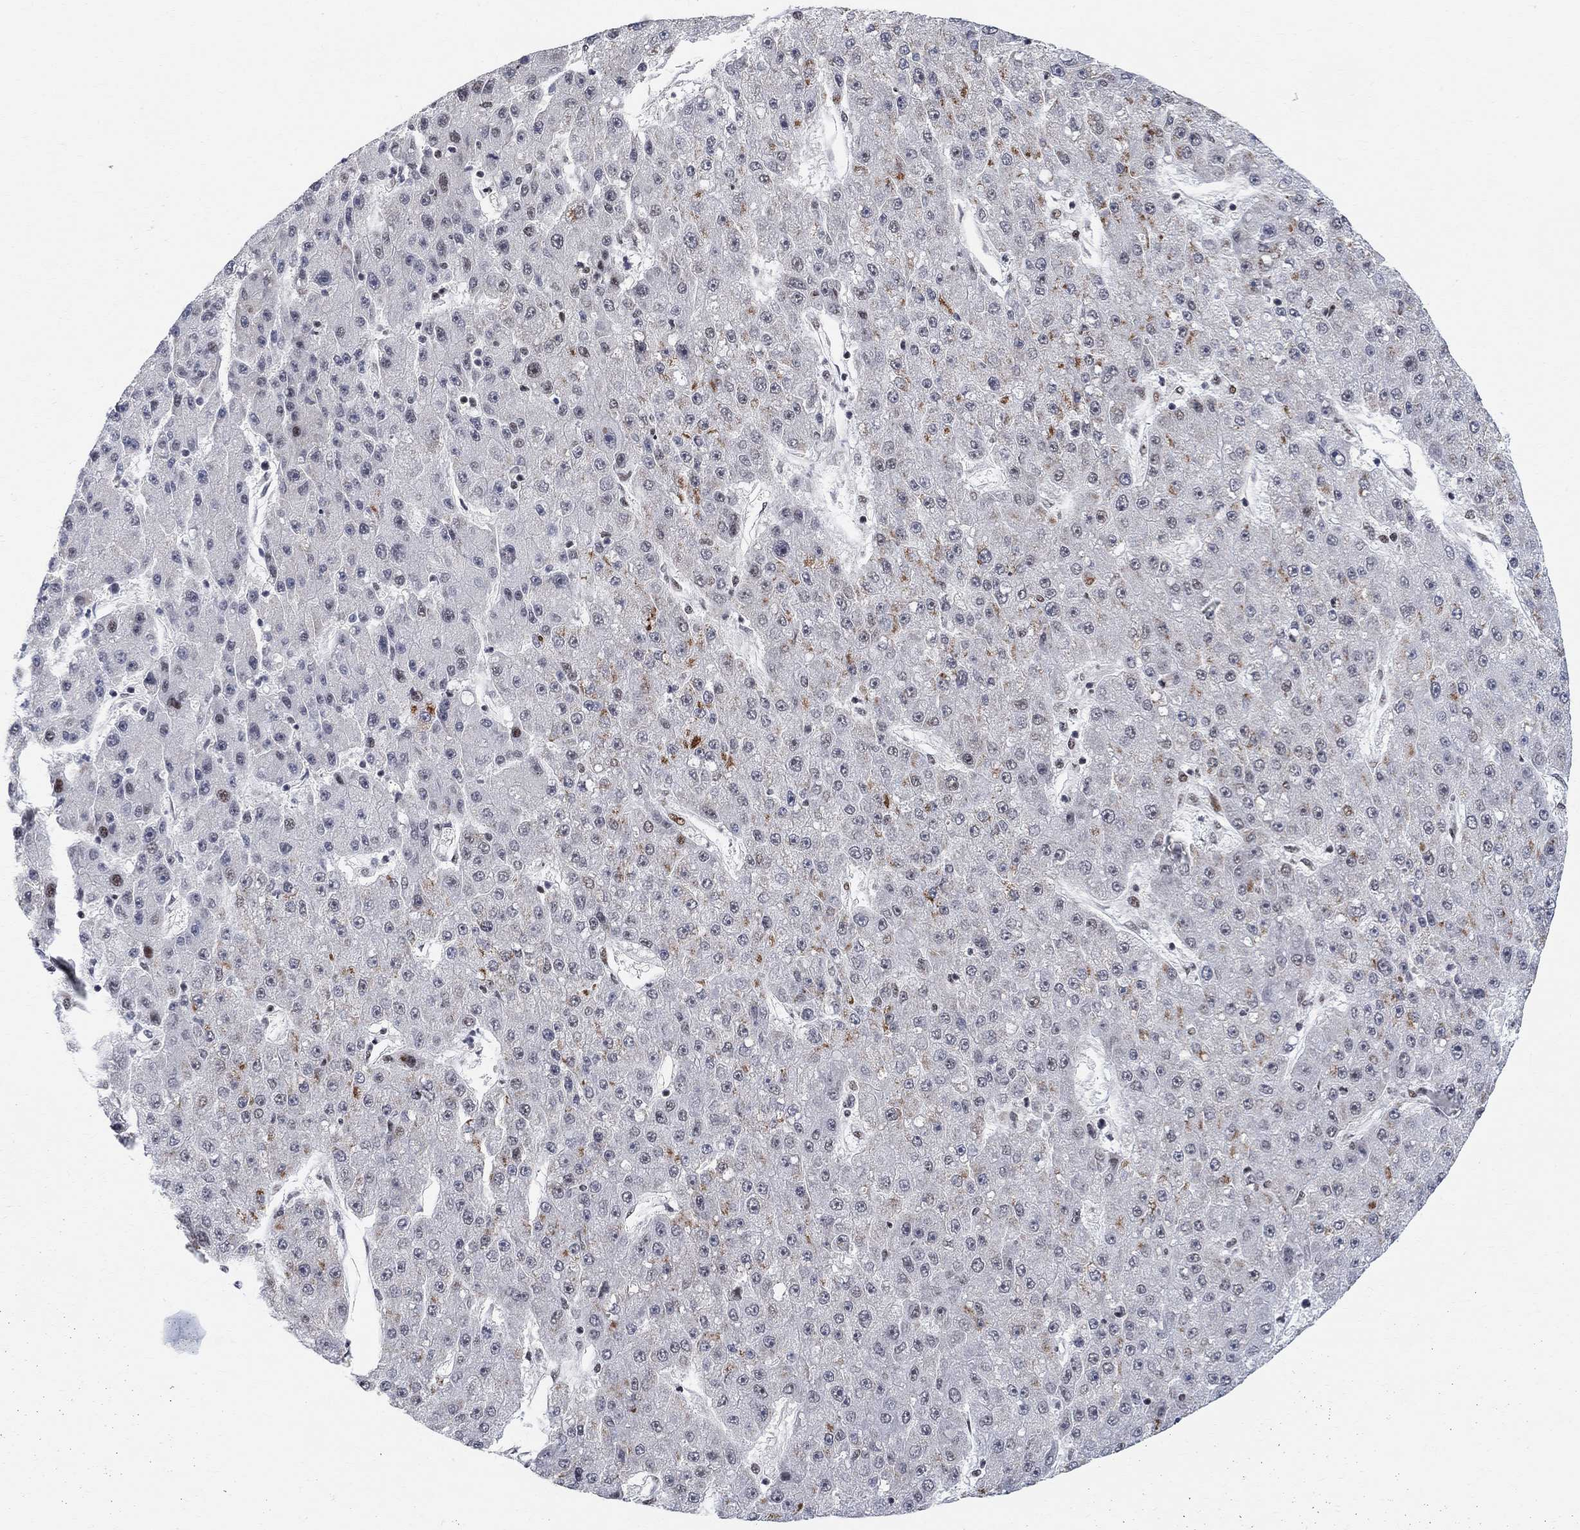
{"staining": {"intensity": "negative", "quantity": "none", "location": "none"}, "tissue": "liver cancer", "cell_type": "Tumor cells", "image_type": "cancer", "snomed": [{"axis": "morphology", "description": "Carcinoma, Hepatocellular, NOS"}, {"axis": "topography", "description": "Liver"}], "caption": "High power microscopy image of an immunohistochemistry micrograph of liver cancer (hepatocellular carcinoma), revealing no significant staining in tumor cells. (DAB (3,3'-diaminobenzidine) immunohistochemistry, high magnification).", "gene": "E4F1", "patient": {"sex": "male", "age": 67}}